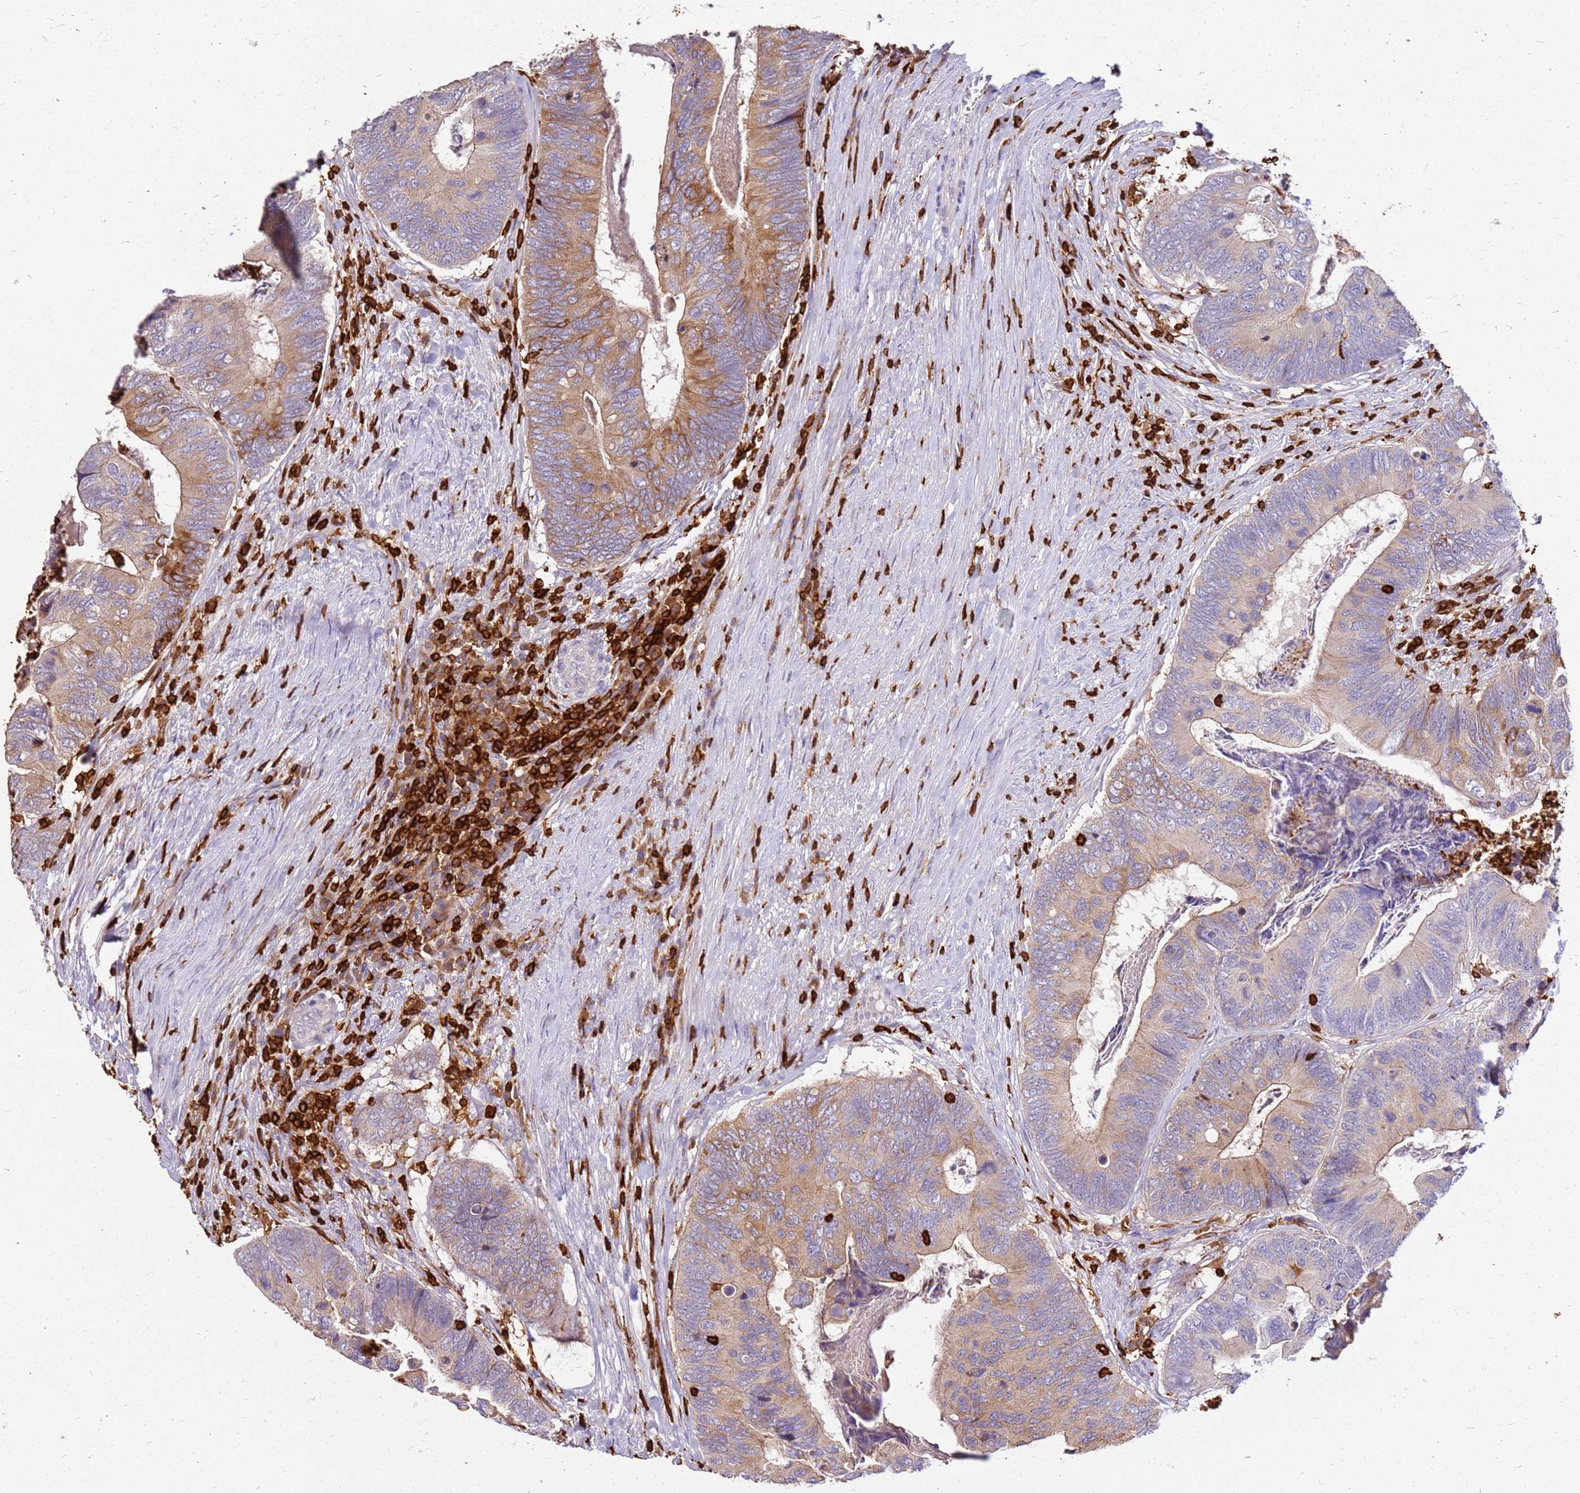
{"staining": {"intensity": "moderate", "quantity": "25%-75%", "location": "cytoplasmic/membranous"}, "tissue": "colorectal cancer", "cell_type": "Tumor cells", "image_type": "cancer", "snomed": [{"axis": "morphology", "description": "Adenocarcinoma, NOS"}, {"axis": "topography", "description": "Colon"}], "caption": "High-magnification brightfield microscopy of colorectal cancer stained with DAB (brown) and counterstained with hematoxylin (blue). tumor cells exhibit moderate cytoplasmic/membranous staining is appreciated in approximately25%-75% of cells.", "gene": "CORO1A", "patient": {"sex": "female", "age": 67}}